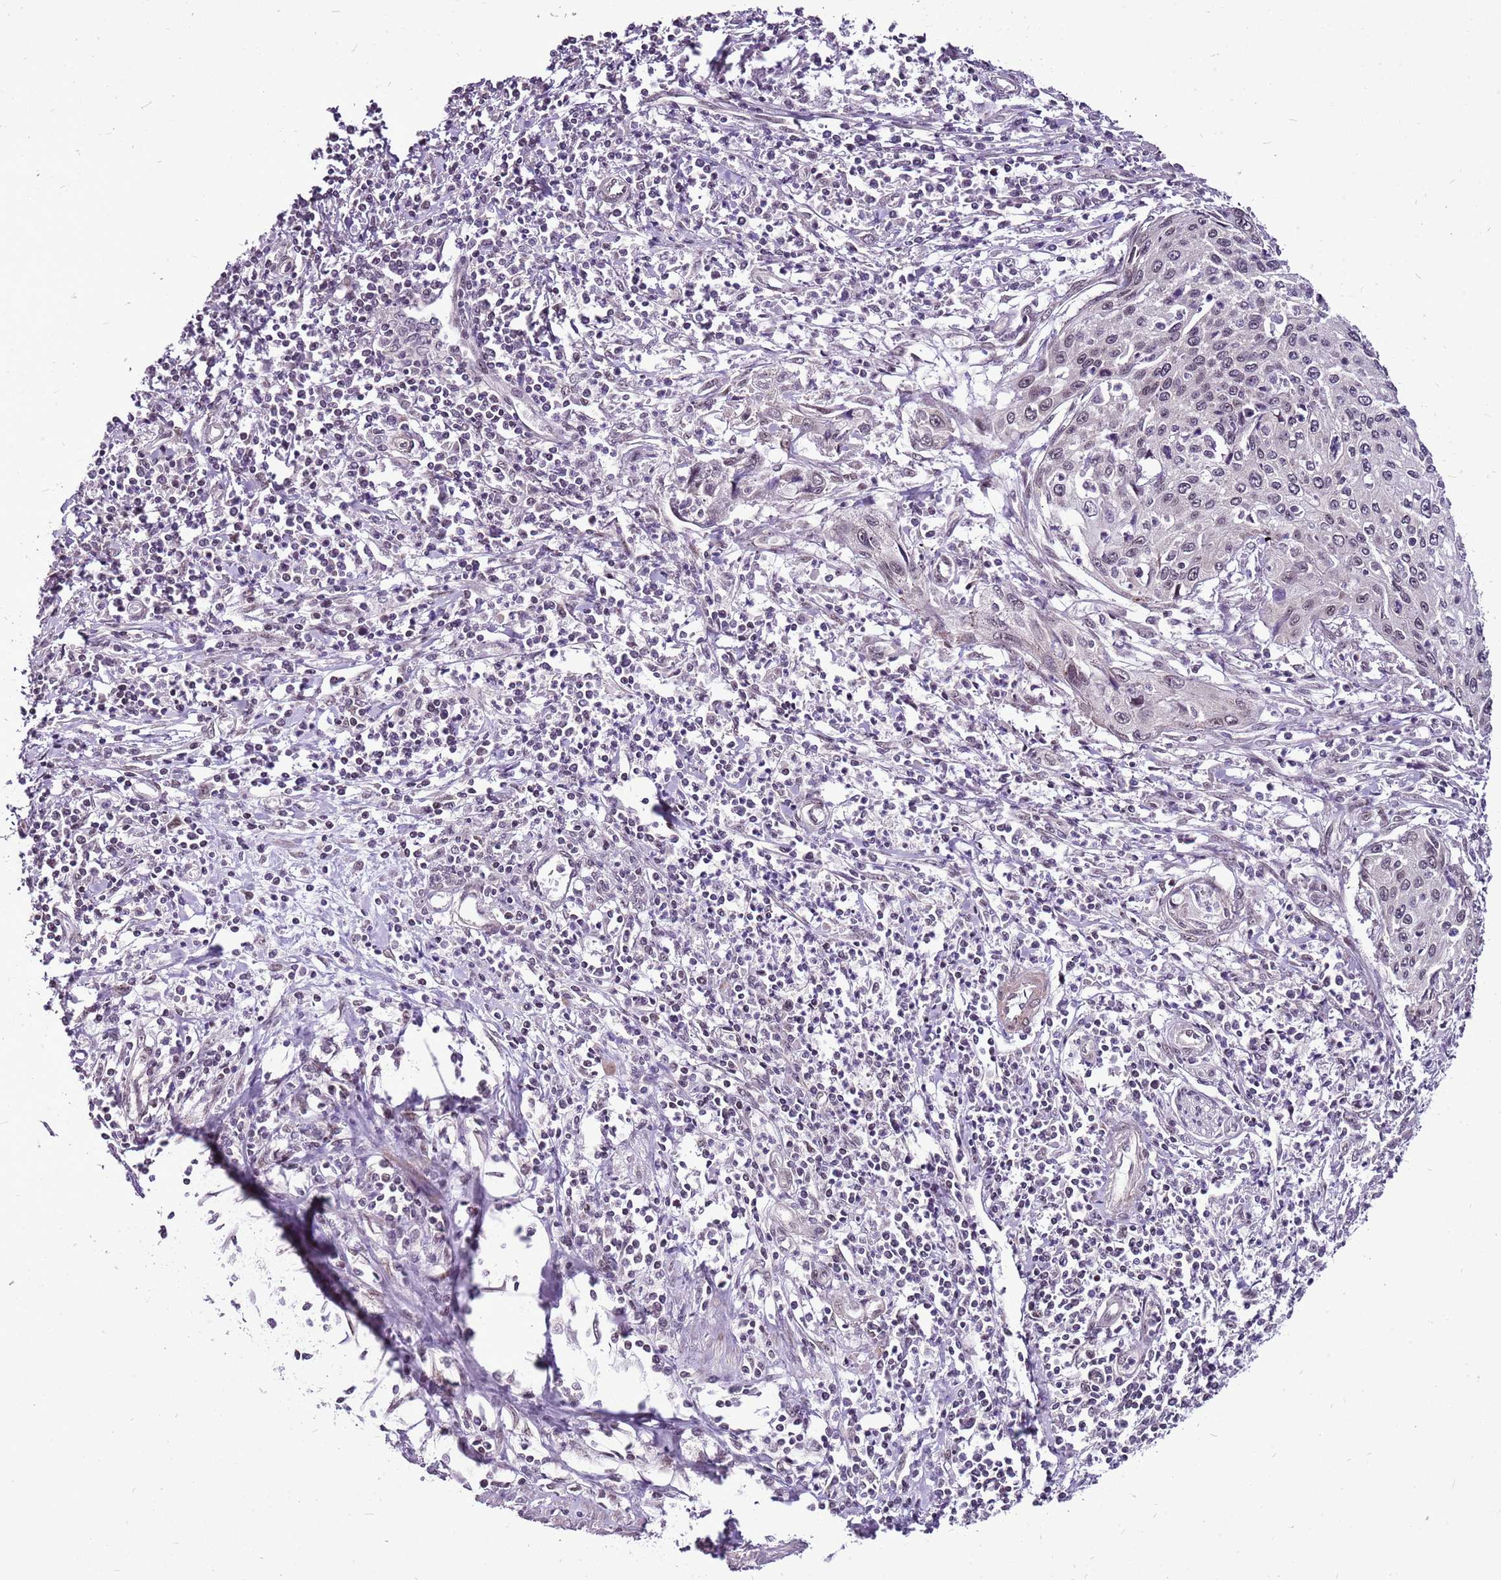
{"staining": {"intensity": "weak", "quantity": "<25%", "location": "nuclear"}, "tissue": "cervical cancer", "cell_type": "Tumor cells", "image_type": "cancer", "snomed": [{"axis": "morphology", "description": "Squamous cell carcinoma, NOS"}, {"axis": "topography", "description": "Cervix"}], "caption": "IHC micrograph of neoplastic tissue: cervical squamous cell carcinoma stained with DAB shows no significant protein staining in tumor cells.", "gene": "CCDC166", "patient": {"sex": "female", "age": 32}}